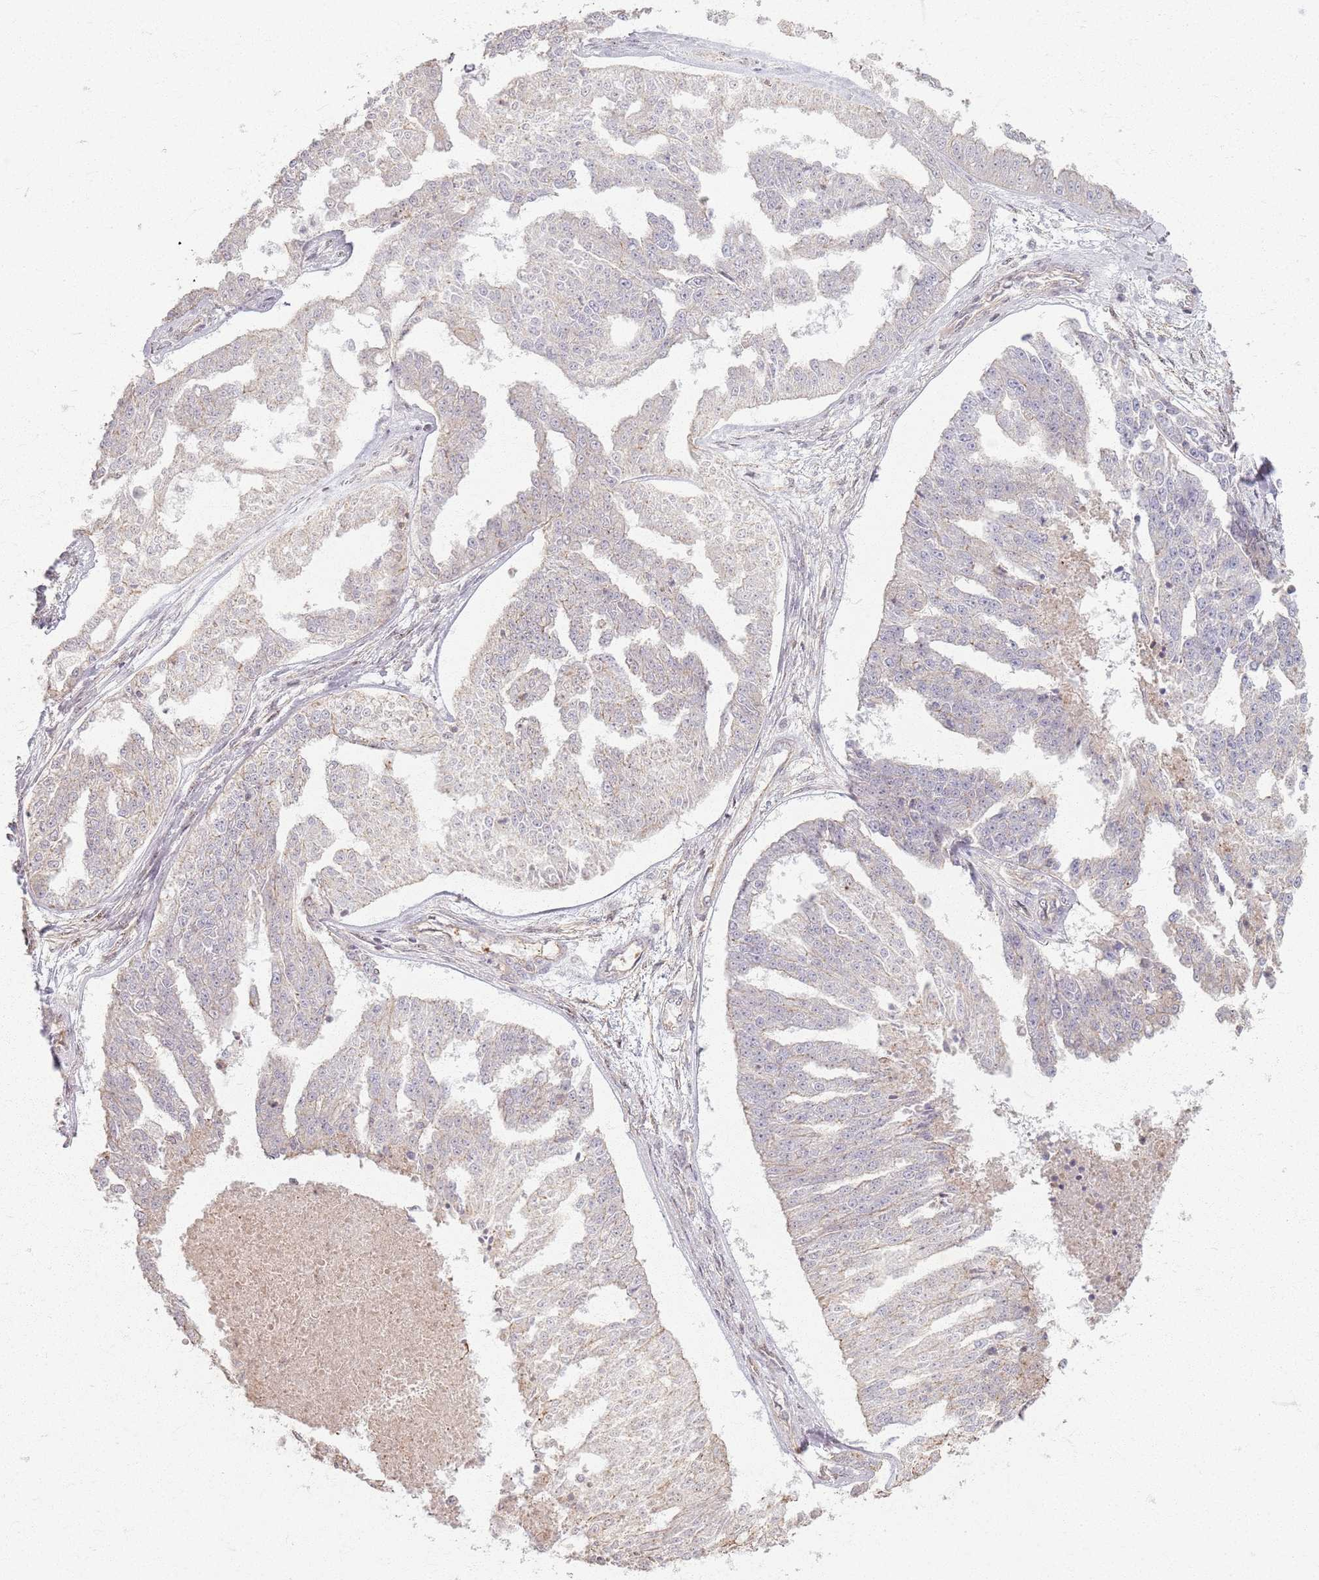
{"staining": {"intensity": "weak", "quantity": "<25%", "location": "cytoplasmic/membranous"}, "tissue": "ovarian cancer", "cell_type": "Tumor cells", "image_type": "cancer", "snomed": [{"axis": "morphology", "description": "Cystadenocarcinoma, serous, NOS"}, {"axis": "topography", "description": "Ovary"}], "caption": "Human ovarian serous cystadenocarcinoma stained for a protein using immunohistochemistry (IHC) exhibits no staining in tumor cells.", "gene": "KCNA5", "patient": {"sex": "female", "age": 58}}